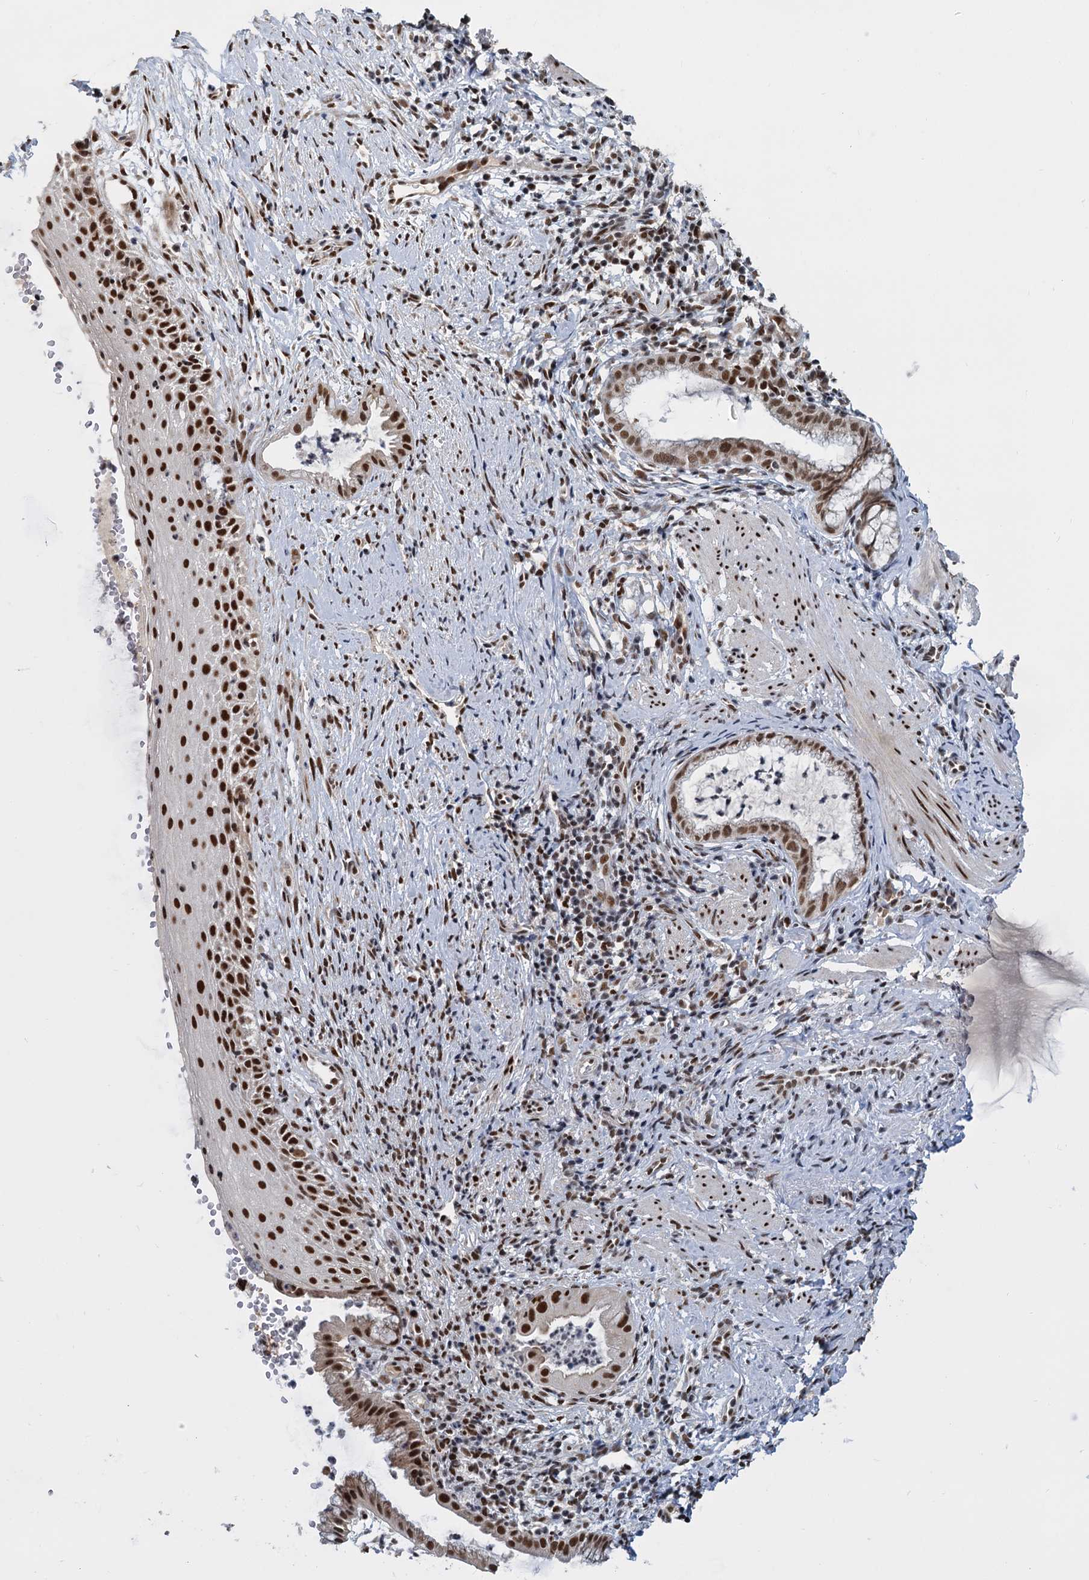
{"staining": {"intensity": "moderate", "quantity": ">75%", "location": "nuclear"}, "tissue": "cervix", "cell_type": "Glandular cells", "image_type": "normal", "snomed": [{"axis": "morphology", "description": "Normal tissue, NOS"}, {"axis": "topography", "description": "Cervix"}], "caption": "Immunohistochemical staining of benign cervix reveals medium levels of moderate nuclear expression in about >75% of glandular cells.", "gene": "WBP4", "patient": {"sex": "female", "age": 36}}